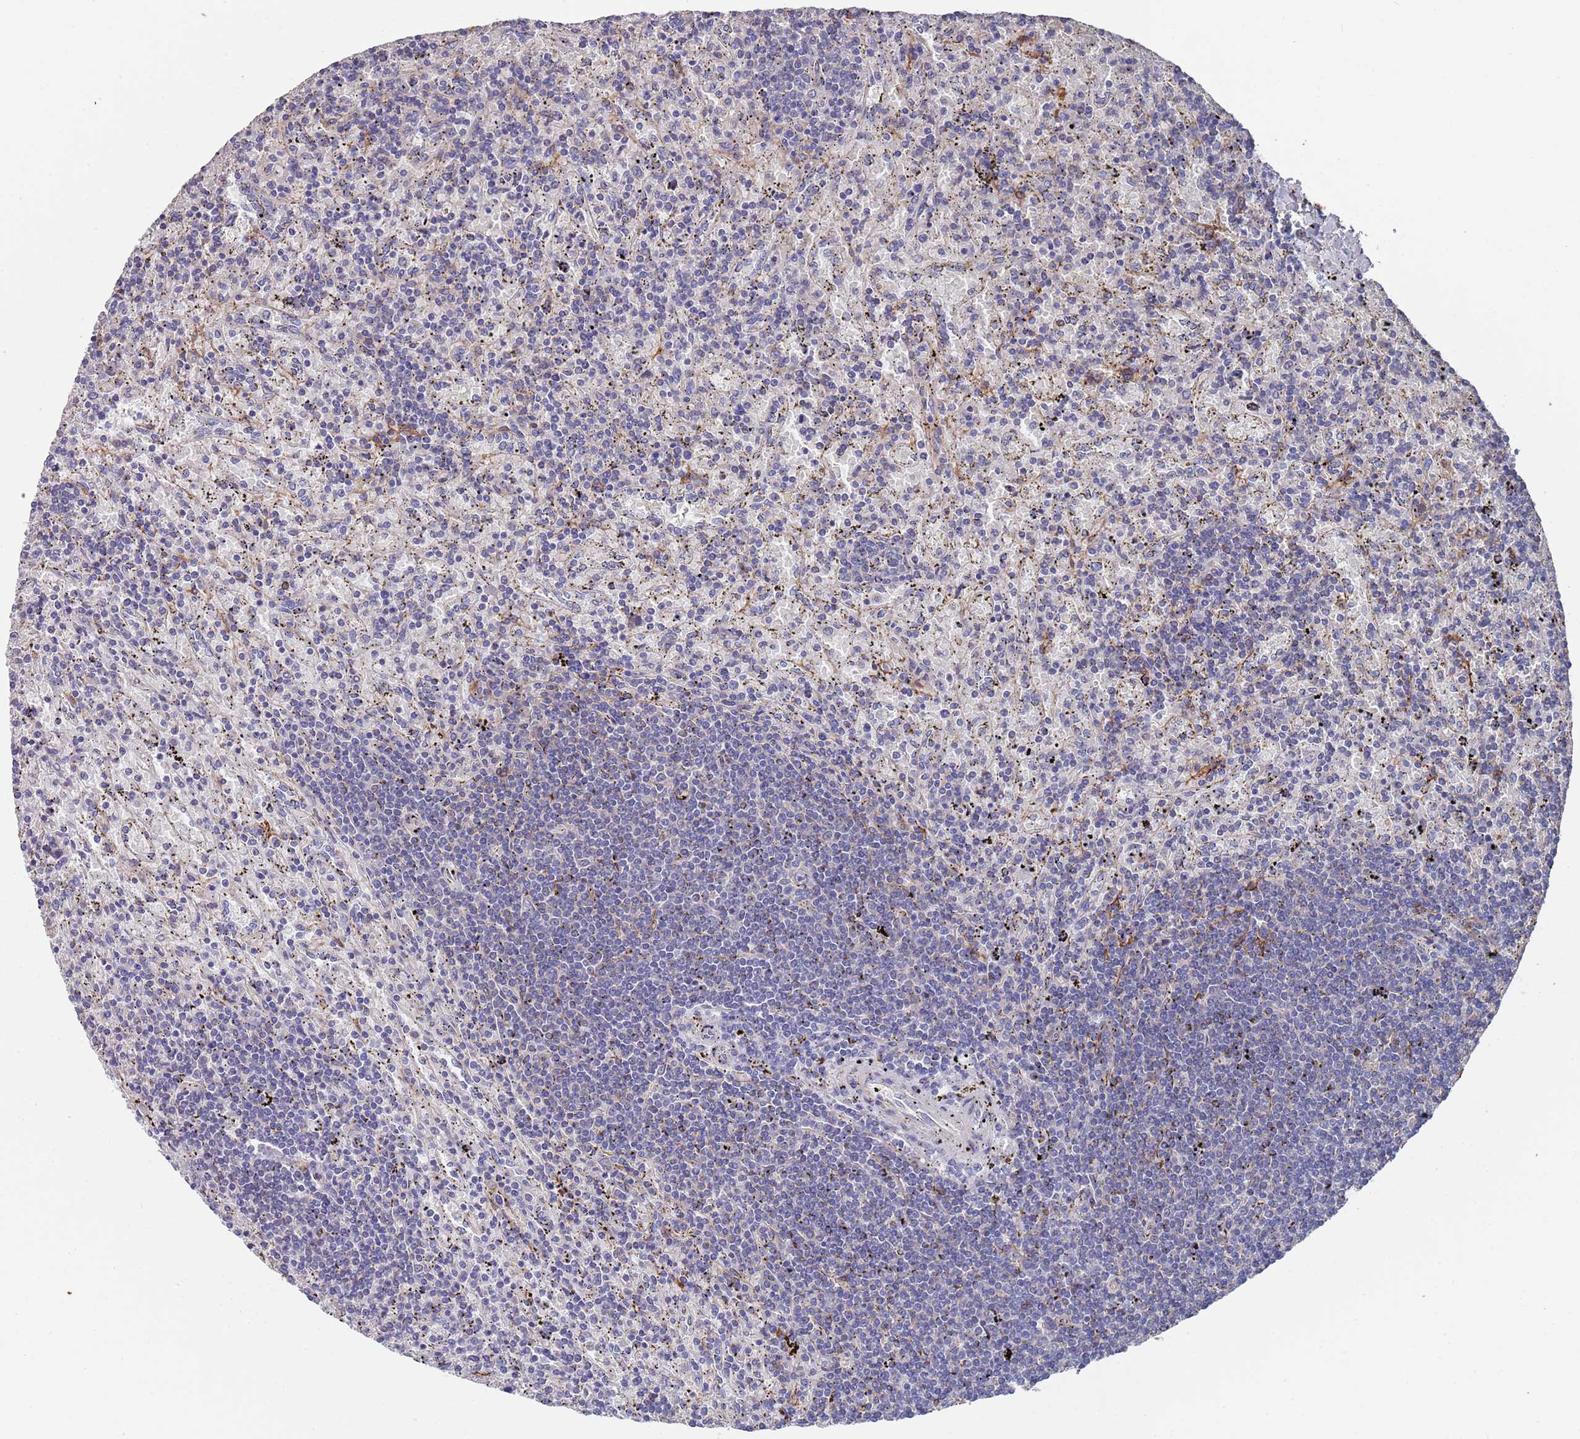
{"staining": {"intensity": "negative", "quantity": "none", "location": "none"}, "tissue": "lymphoma", "cell_type": "Tumor cells", "image_type": "cancer", "snomed": [{"axis": "morphology", "description": "Malignant lymphoma, non-Hodgkin's type, Low grade"}, {"axis": "topography", "description": "Spleen"}], "caption": "This is a photomicrograph of IHC staining of low-grade malignant lymphoma, non-Hodgkin's type, which shows no expression in tumor cells.", "gene": "ANK2", "patient": {"sex": "male", "age": 76}}